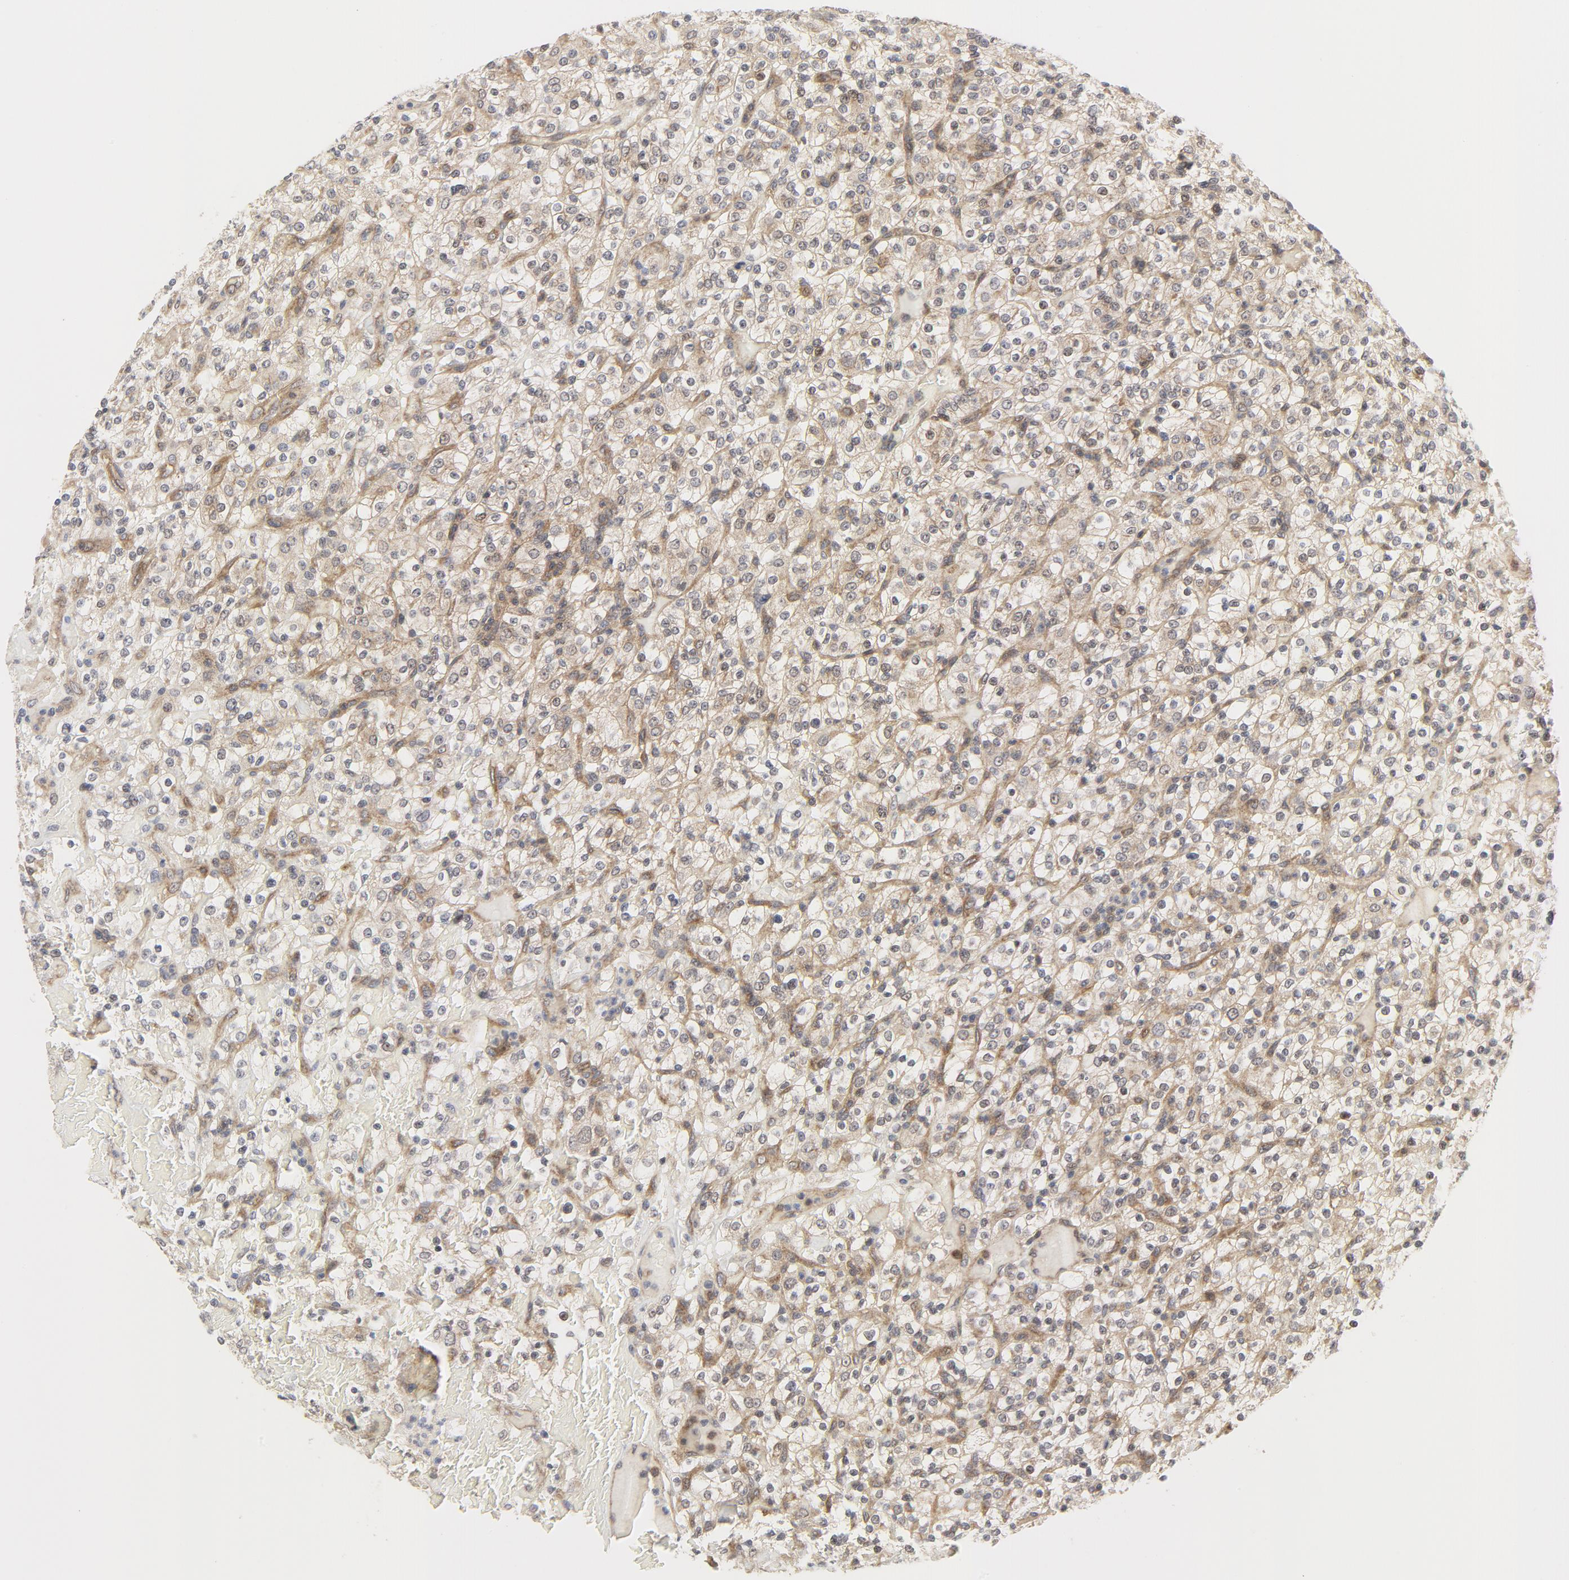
{"staining": {"intensity": "weak", "quantity": ">75%", "location": "cytoplasmic/membranous"}, "tissue": "renal cancer", "cell_type": "Tumor cells", "image_type": "cancer", "snomed": [{"axis": "morphology", "description": "Normal tissue, NOS"}, {"axis": "morphology", "description": "Adenocarcinoma, NOS"}, {"axis": "topography", "description": "Kidney"}], "caption": "Protein positivity by immunohistochemistry demonstrates weak cytoplasmic/membranous staining in approximately >75% of tumor cells in adenocarcinoma (renal).", "gene": "MAP2K7", "patient": {"sex": "female", "age": 72}}